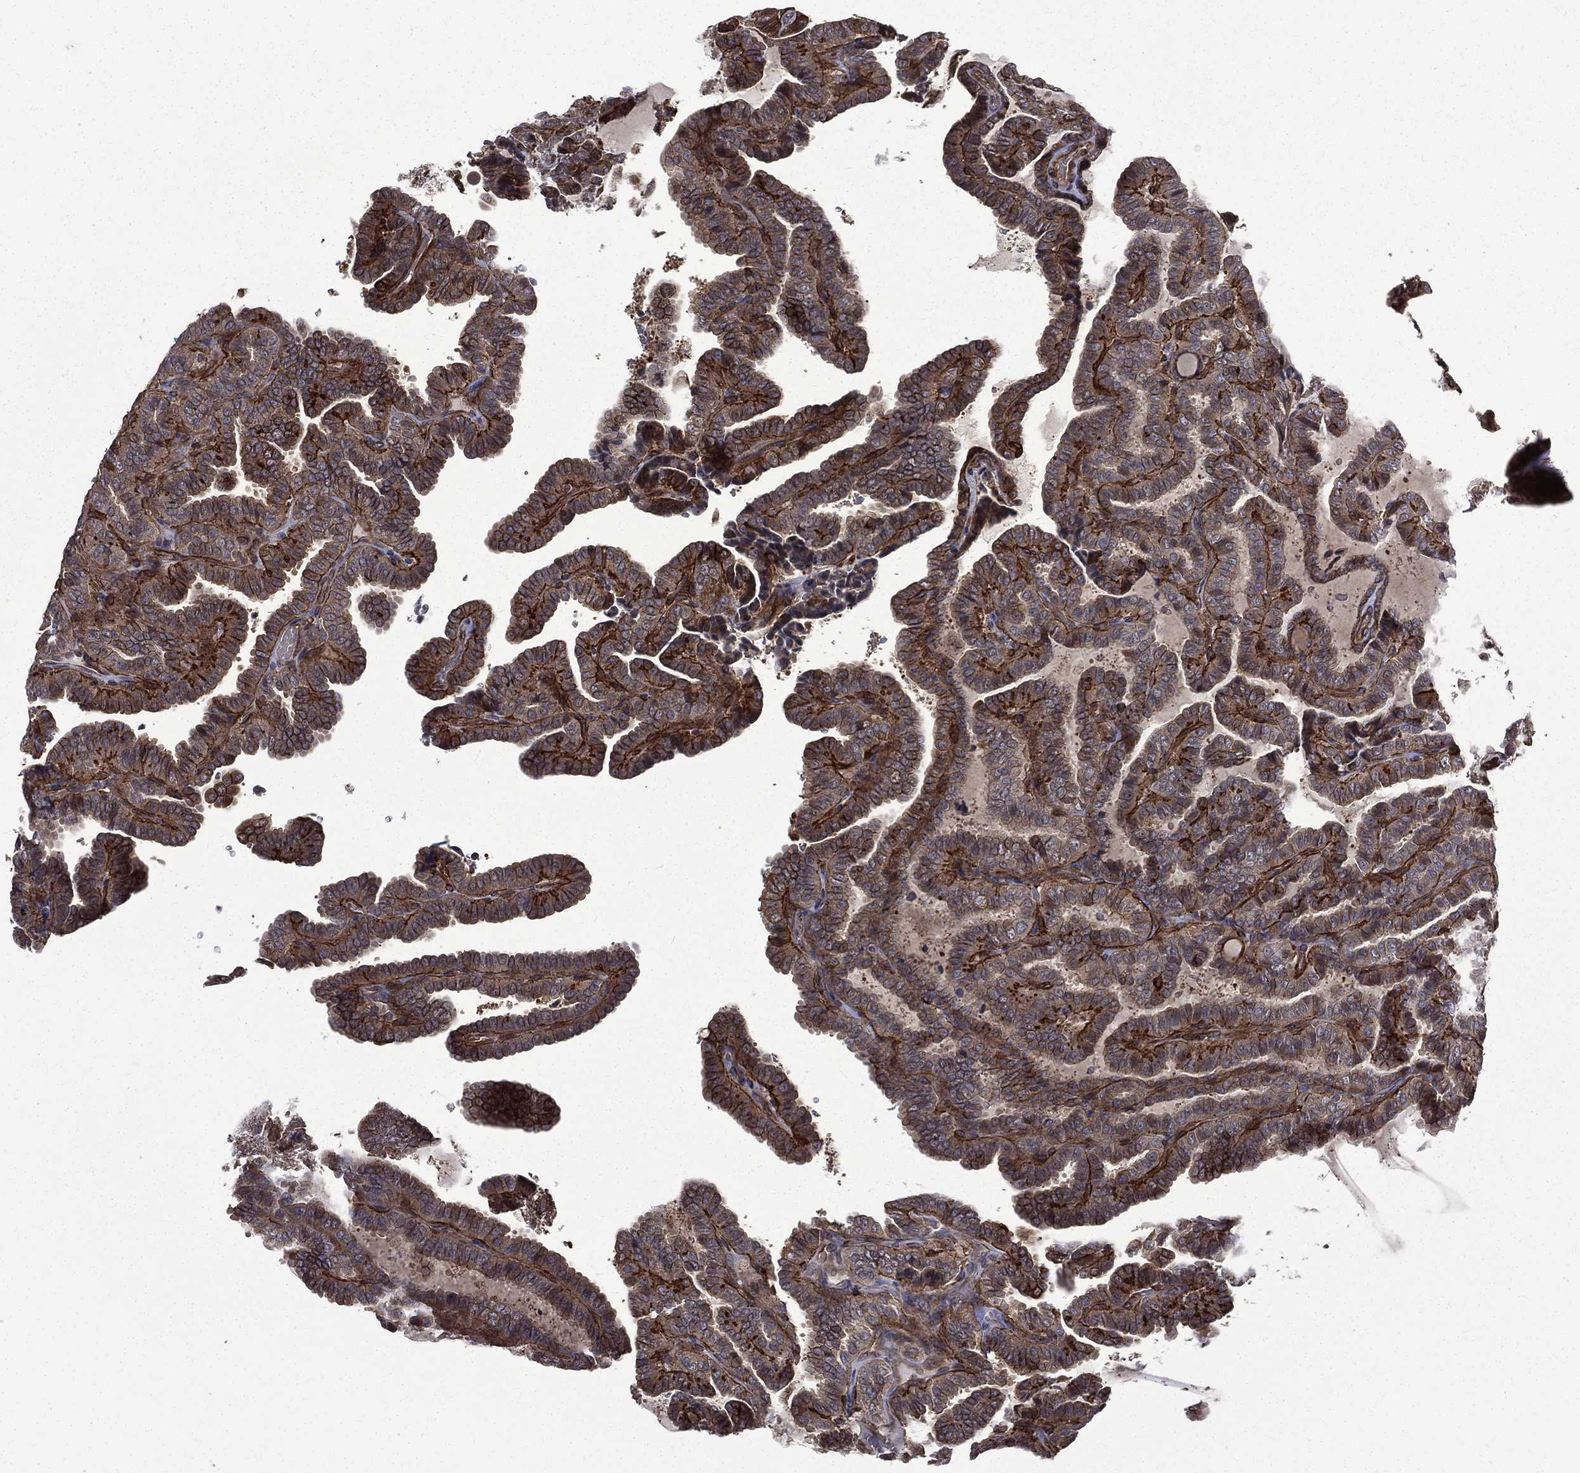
{"staining": {"intensity": "weak", "quantity": ">75%", "location": "cytoplasmic/membranous"}, "tissue": "thyroid cancer", "cell_type": "Tumor cells", "image_type": "cancer", "snomed": [{"axis": "morphology", "description": "Papillary adenocarcinoma, NOS"}, {"axis": "topography", "description": "Thyroid gland"}], "caption": "There is low levels of weak cytoplasmic/membranous expression in tumor cells of thyroid cancer (papillary adenocarcinoma), as demonstrated by immunohistochemical staining (brown color).", "gene": "PPFIBP1", "patient": {"sex": "female", "age": 39}}